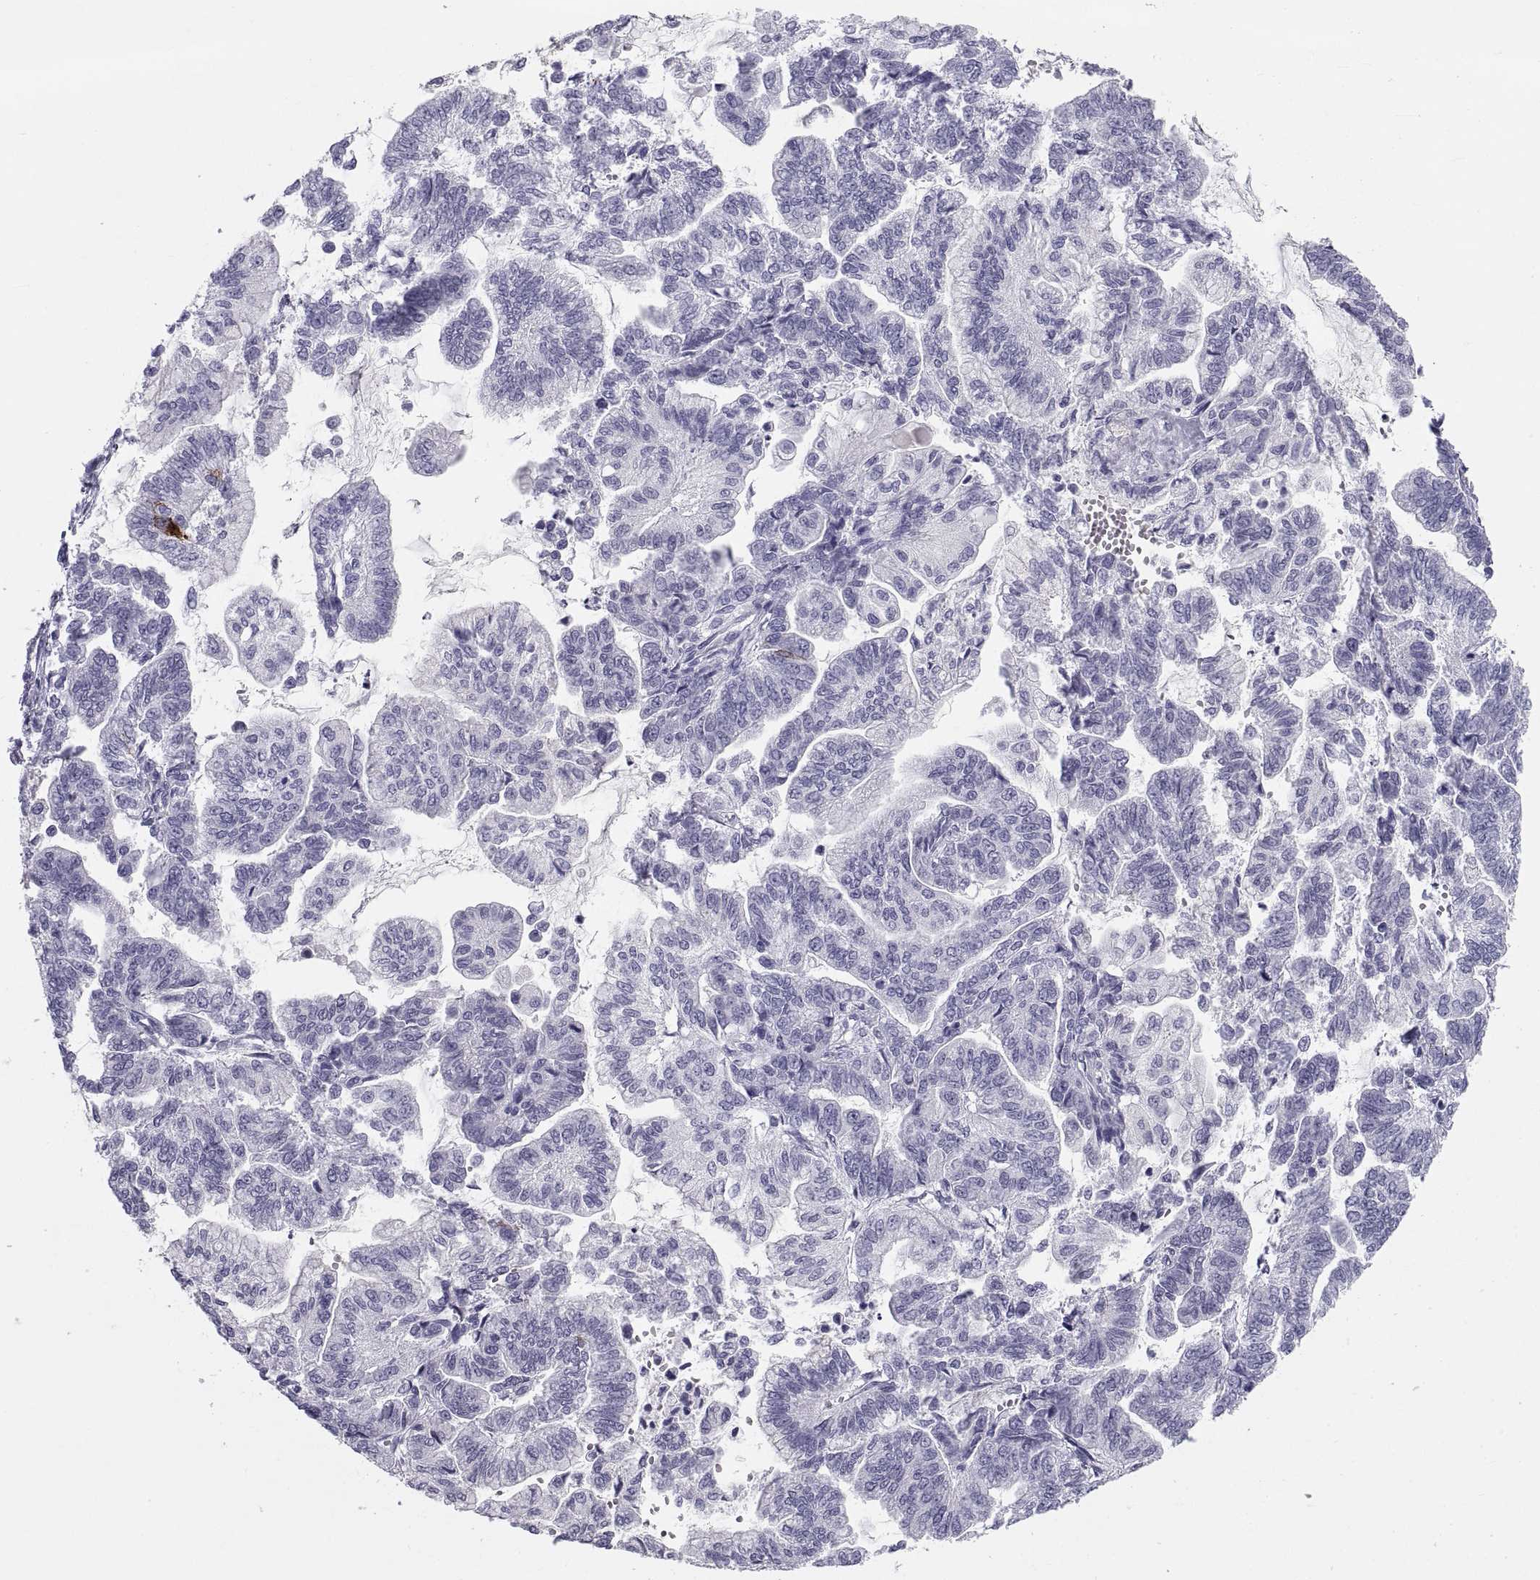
{"staining": {"intensity": "negative", "quantity": "none", "location": "none"}, "tissue": "stomach cancer", "cell_type": "Tumor cells", "image_type": "cancer", "snomed": [{"axis": "morphology", "description": "Adenocarcinoma, NOS"}, {"axis": "topography", "description": "Stomach"}], "caption": "Immunohistochemical staining of adenocarcinoma (stomach) shows no significant staining in tumor cells. The staining is performed using DAB brown chromogen with nuclei counter-stained in using hematoxylin.", "gene": "DEFB129", "patient": {"sex": "male", "age": 83}}